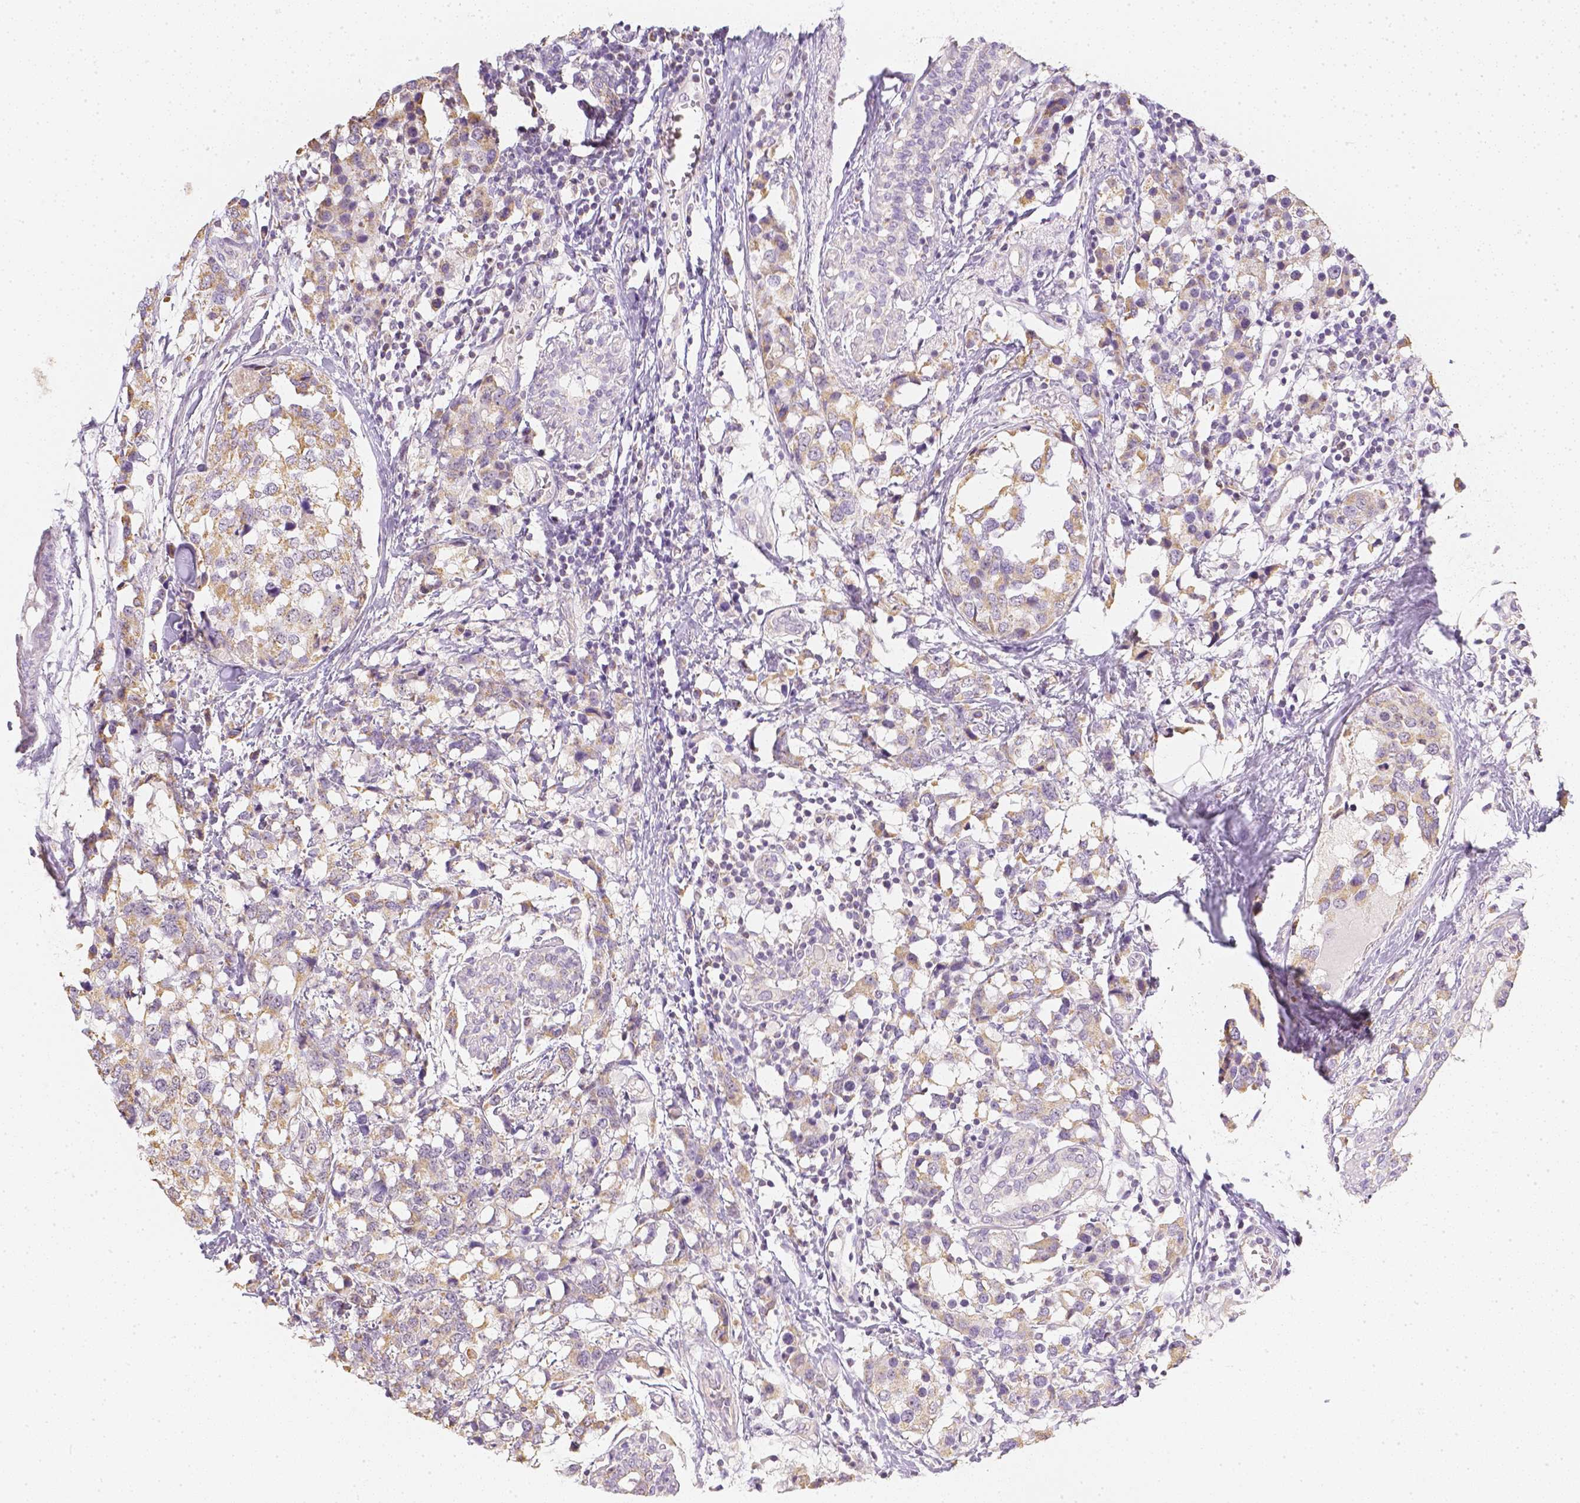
{"staining": {"intensity": "moderate", "quantity": ">75%", "location": "cytoplasmic/membranous"}, "tissue": "breast cancer", "cell_type": "Tumor cells", "image_type": "cancer", "snomed": [{"axis": "morphology", "description": "Lobular carcinoma"}, {"axis": "topography", "description": "Breast"}], "caption": "Tumor cells show medium levels of moderate cytoplasmic/membranous staining in about >75% of cells in human lobular carcinoma (breast).", "gene": "NVL", "patient": {"sex": "female", "age": 59}}